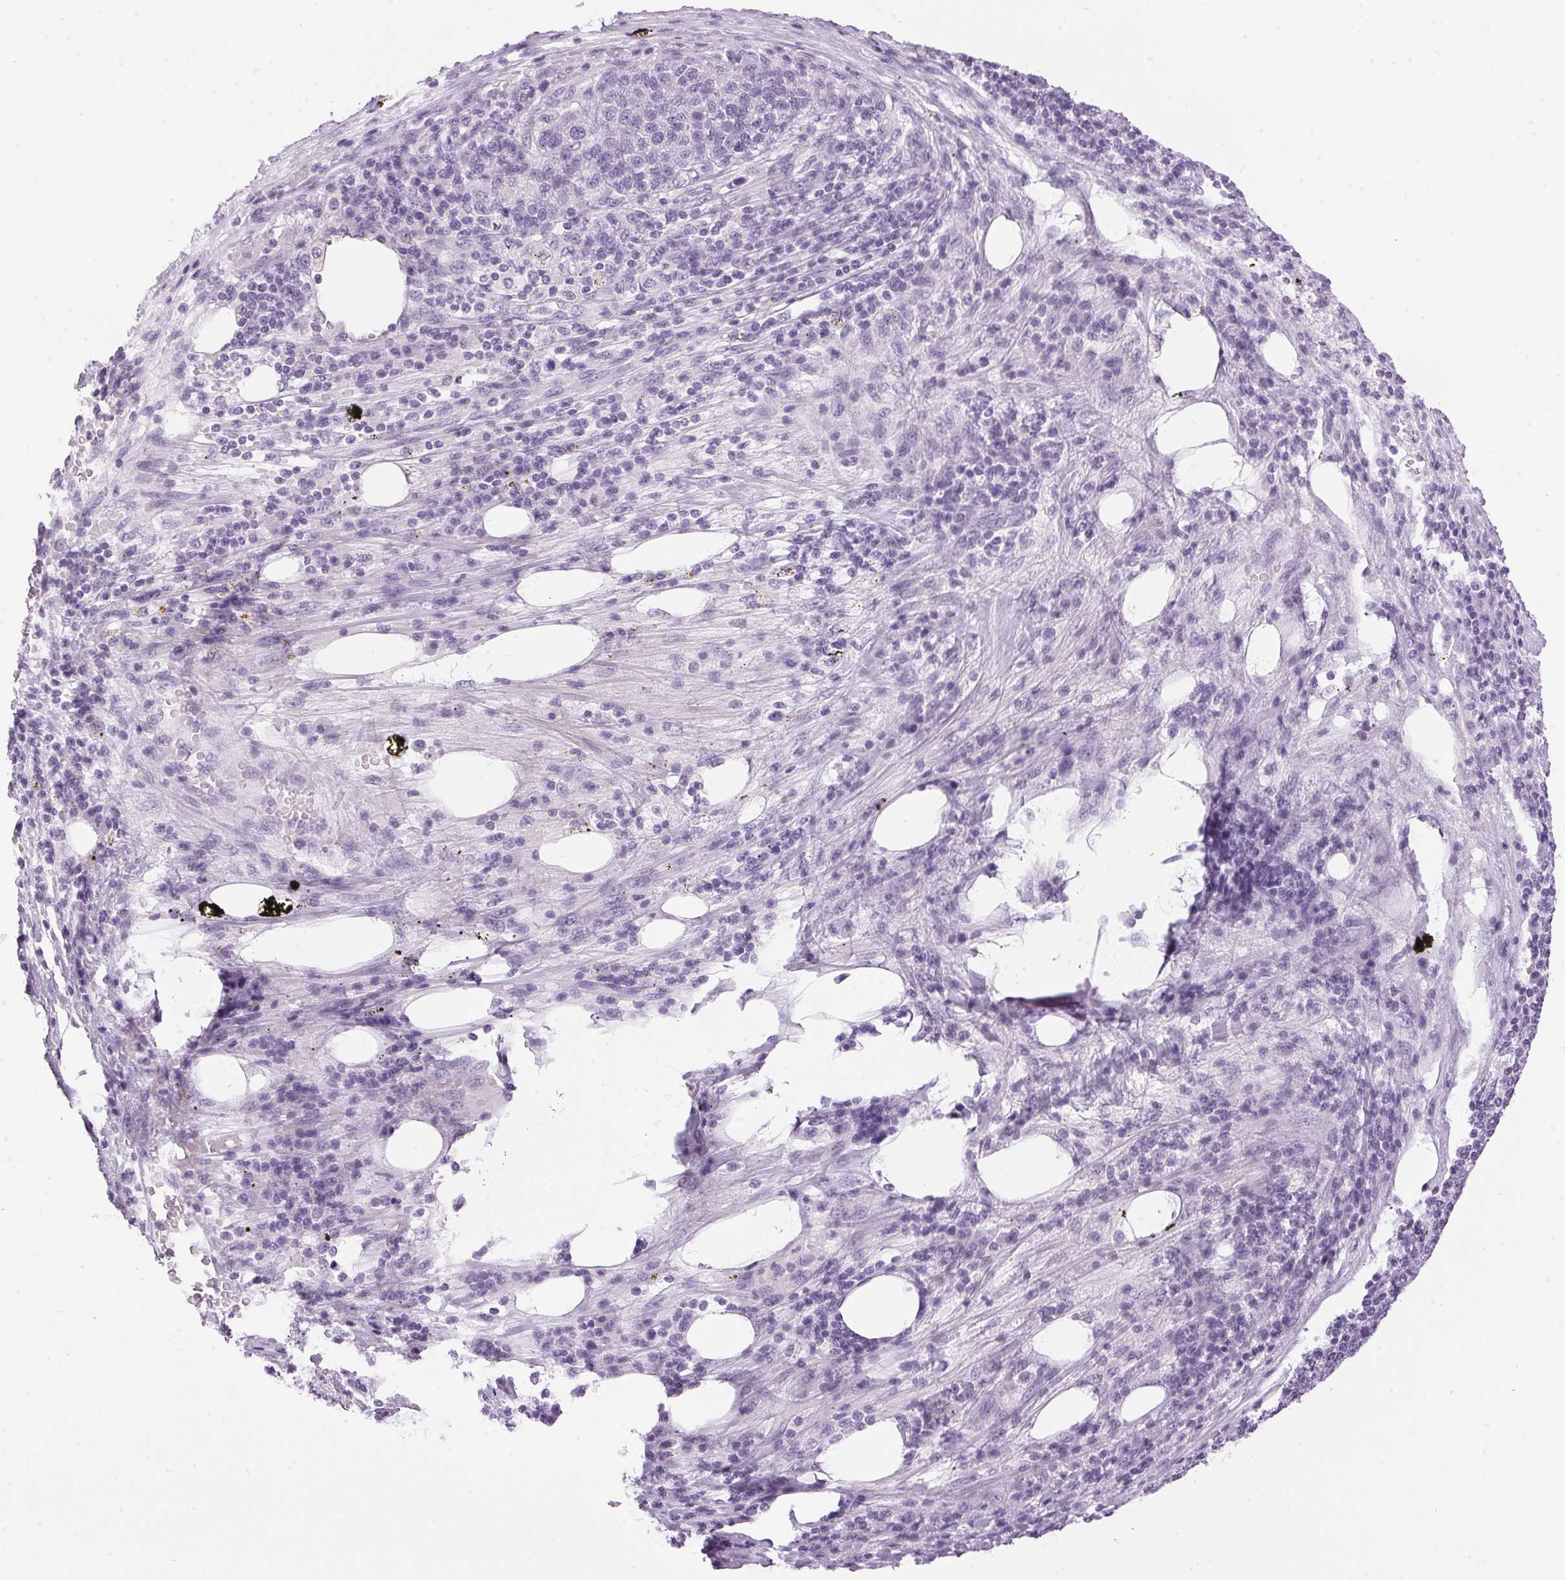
{"staining": {"intensity": "negative", "quantity": "none", "location": "none"}, "tissue": "pancreatic cancer", "cell_type": "Tumor cells", "image_type": "cancer", "snomed": [{"axis": "morphology", "description": "Adenocarcinoma, NOS"}, {"axis": "topography", "description": "Pancreas"}], "caption": "DAB (3,3'-diaminobenzidine) immunohistochemical staining of pancreatic cancer (adenocarcinoma) exhibits no significant positivity in tumor cells.", "gene": "SP7", "patient": {"sex": "female", "age": 61}}